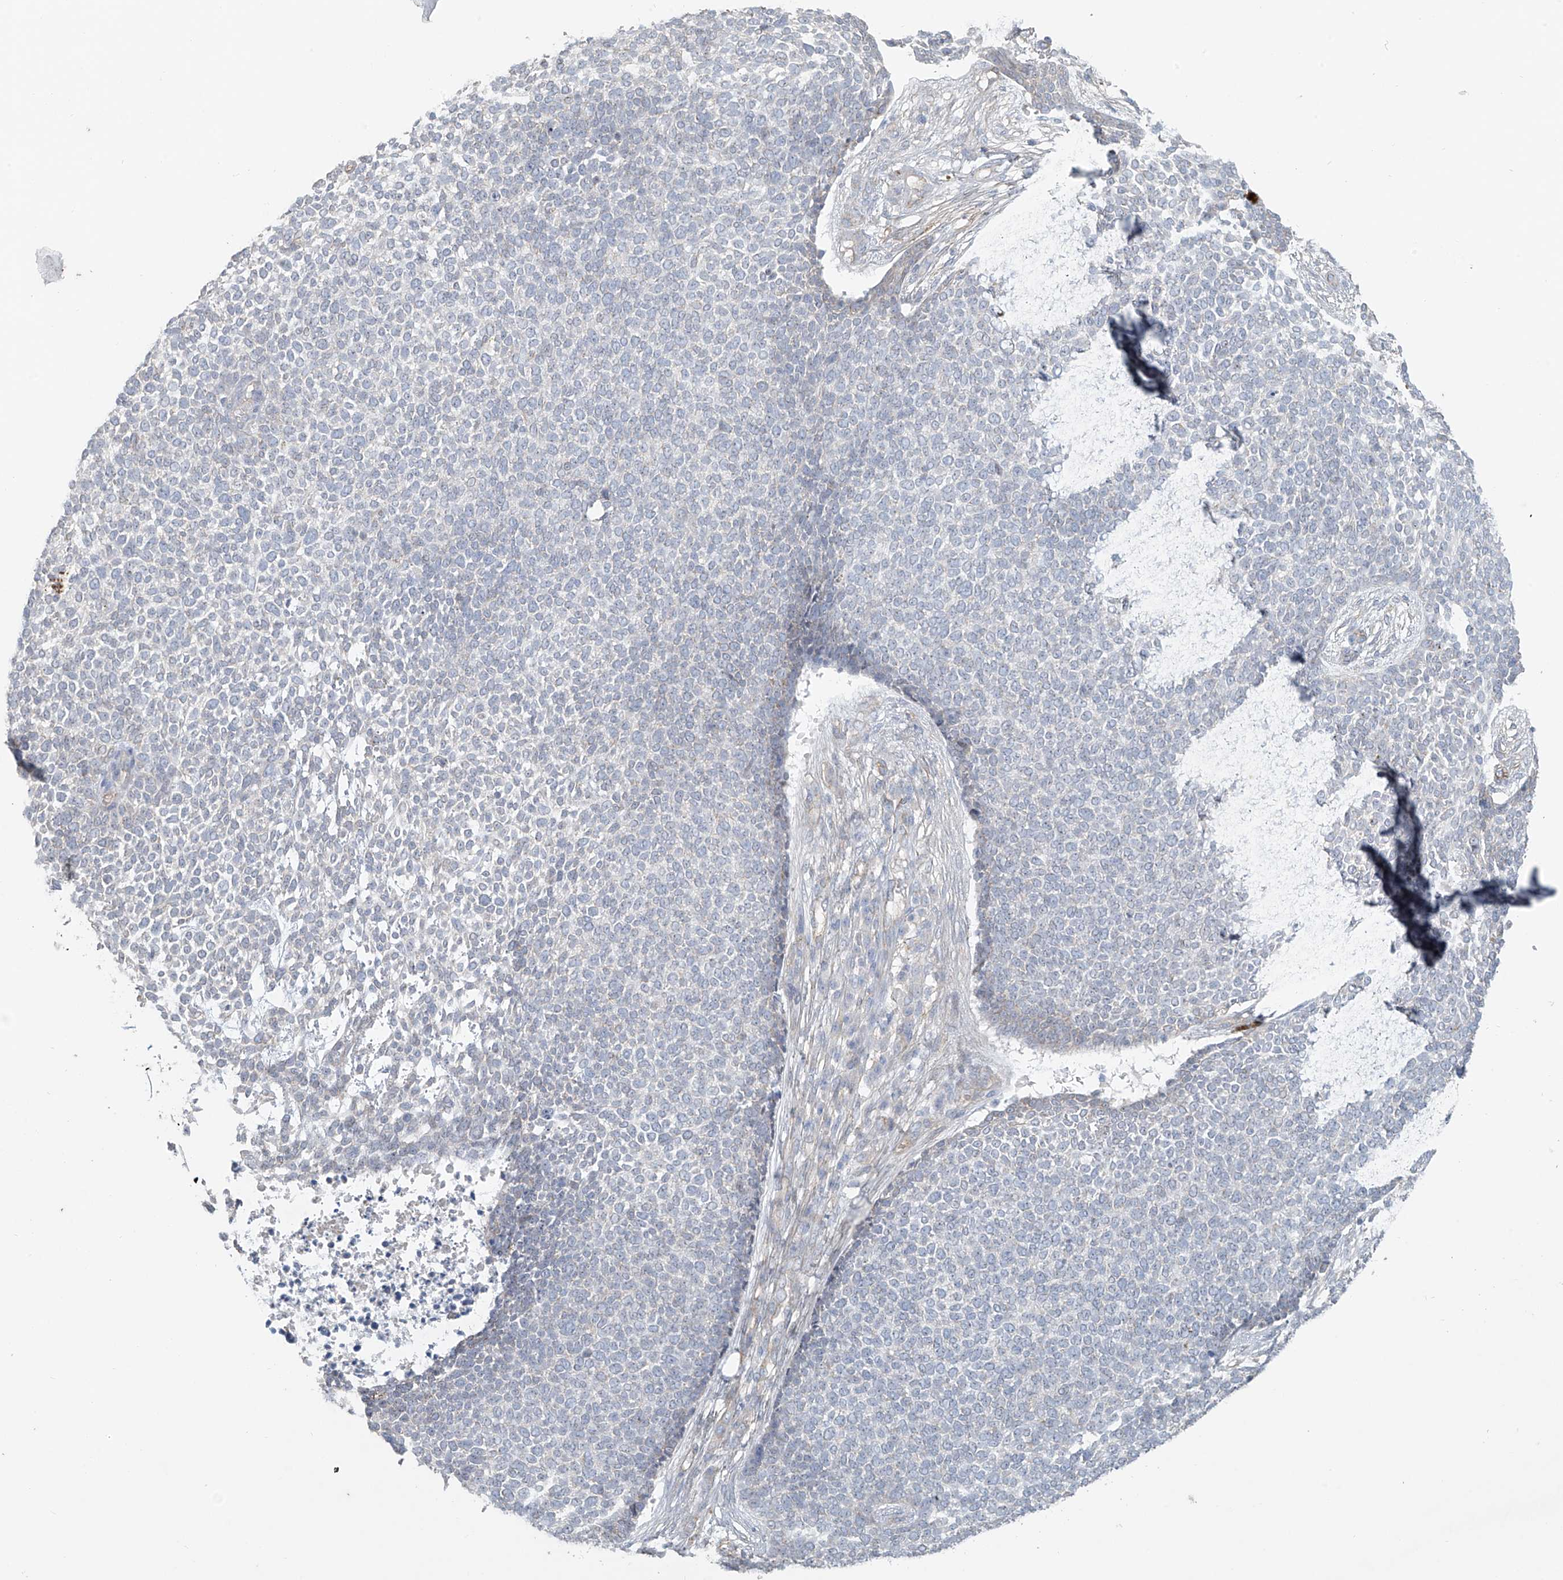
{"staining": {"intensity": "negative", "quantity": "none", "location": "none"}, "tissue": "skin cancer", "cell_type": "Tumor cells", "image_type": "cancer", "snomed": [{"axis": "morphology", "description": "Basal cell carcinoma"}, {"axis": "topography", "description": "Skin"}], "caption": "IHC image of neoplastic tissue: human skin cancer (basal cell carcinoma) stained with DAB (3,3'-diaminobenzidine) exhibits no significant protein positivity in tumor cells.", "gene": "TUBE1", "patient": {"sex": "female", "age": 84}}